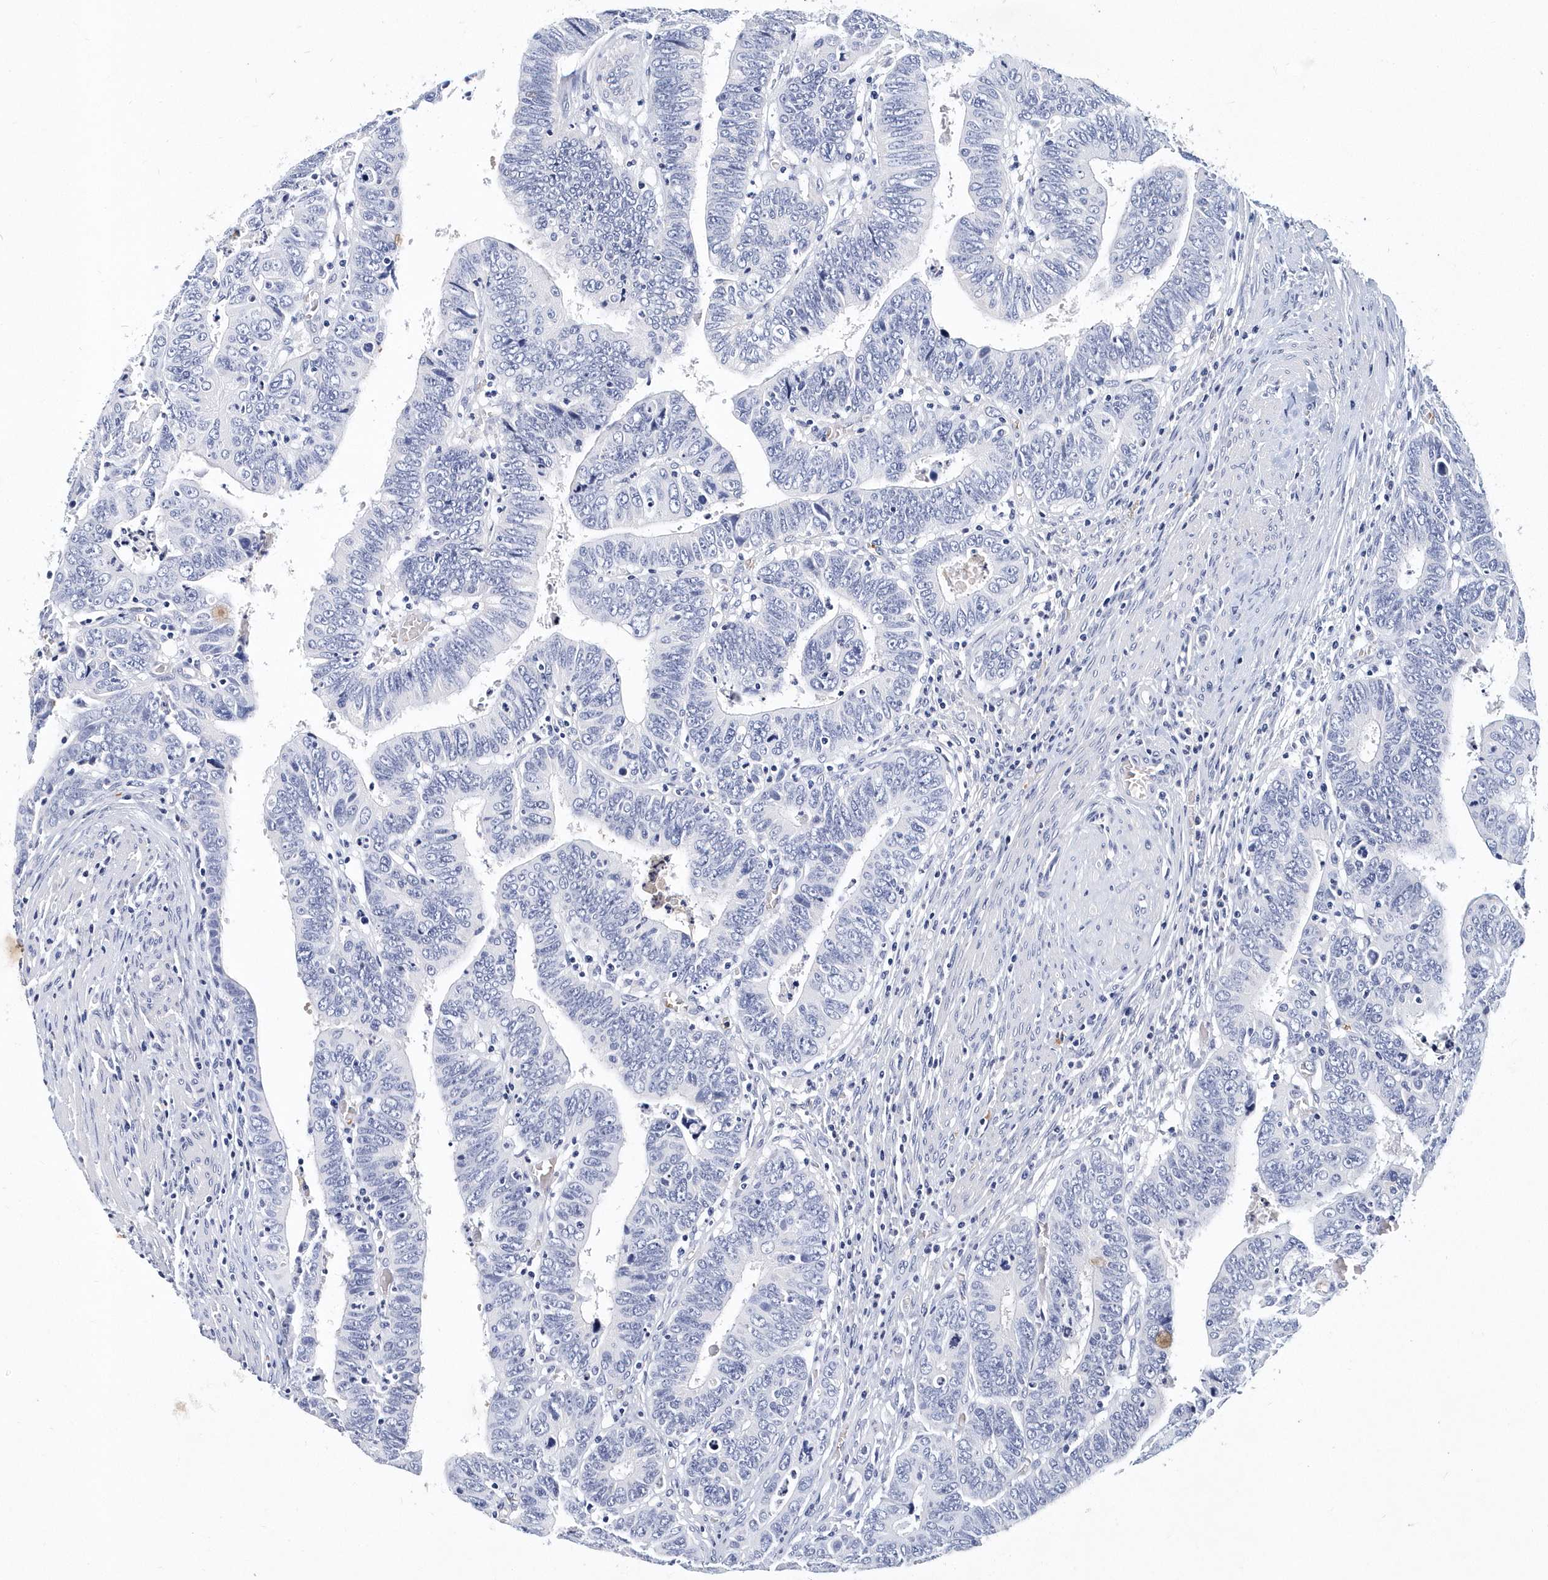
{"staining": {"intensity": "negative", "quantity": "none", "location": "none"}, "tissue": "colorectal cancer", "cell_type": "Tumor cells", "image_type": "cancer", "snomed": [{"axis": "morphology", "description": "Normal tissue, NOS"}, {"axis": "morphology", "description": "Adenocarcinoma, NOS"}, {"axis": "topography", "description": "Rectum"}], "caption": "DAB immunohistochemical staining of human colorectal adenocarcinoma displays no significant positivity in tumor cells.", "gene": "ITGA2B", "patient": {"sex": "female", "age": 65}}